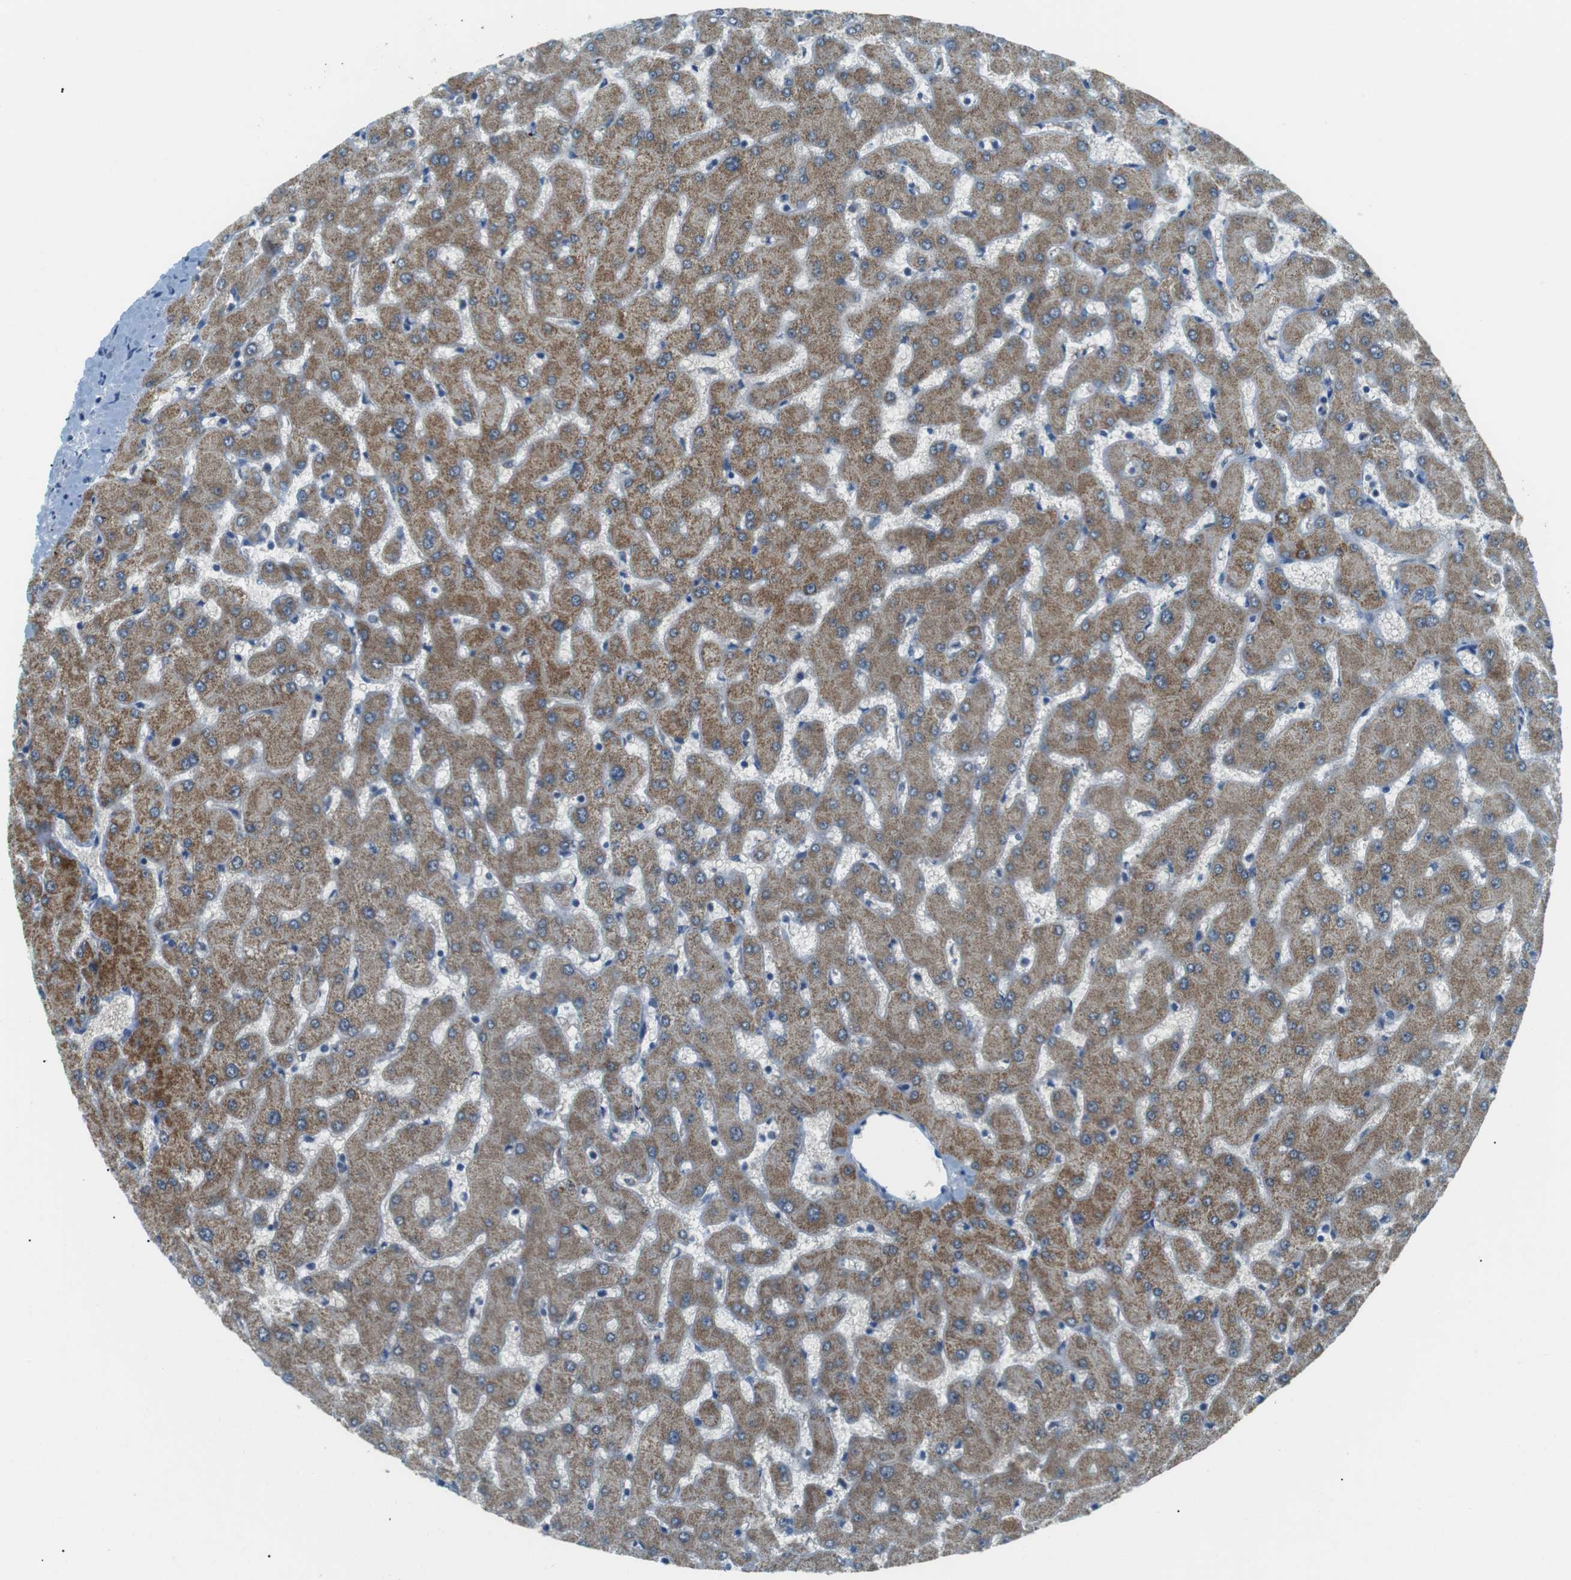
{"staining": {"intensity": "weak", "quantity": "25%-75%", "location": "cytoplasmic/membranous"}, "tissue": "liver", "cell_type": "Cholangiocytes", "image_type": "normal", "snomed": [{"axis": "morphology", "description": "Normal tissue, NOS"}, {"axis": "topography", "description": "Liver"}], "caption": "A brown stain highlights weak cytoplasmic/membranous expression of a protein in cholangiocytes of normal human liver.", "gene": "BACE1", "patient": {"sex": "female", "age": 63}}